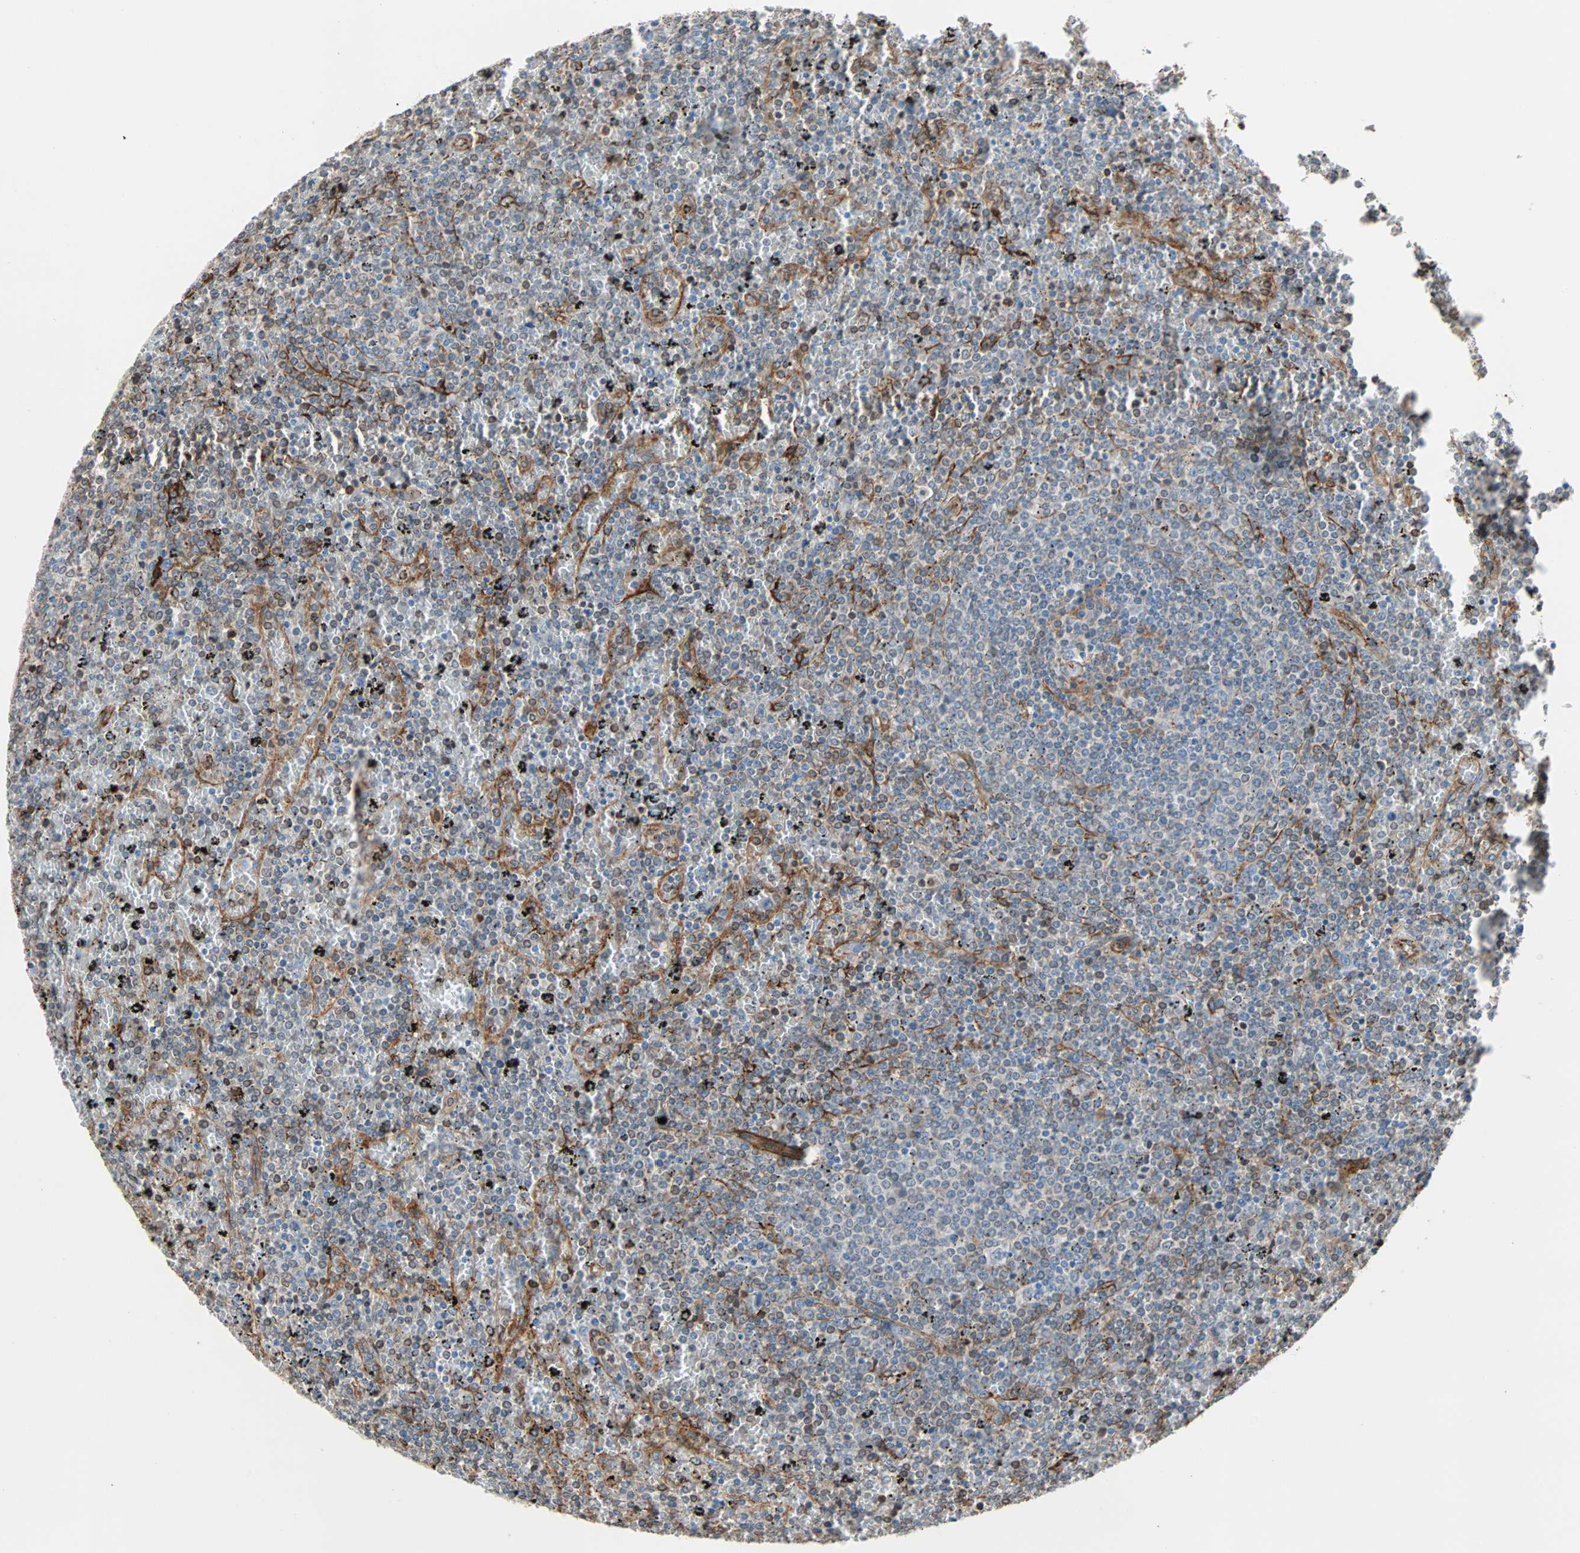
{"staining": {"intensity": "moderate", "quantity": "<25%", "location": "cytoplasmic/membranous"}, "tissue": "lymphoma", "cell_type": "Tumor cells", "image_type": "cancer", "snomed": [{"axis": "morphology", "description": "Malignant lymphoma, non-Hodgkin's type, Low grade"}, {"axis": "topography", "description": "Spleen"}], "caption": "Moderate cytoplasmic/membranous expression is appreciated in about <25% of tumor cells in lymphoma.", "gene": "EPB41L2", "patient": {"sex": "female", "age": 77}}